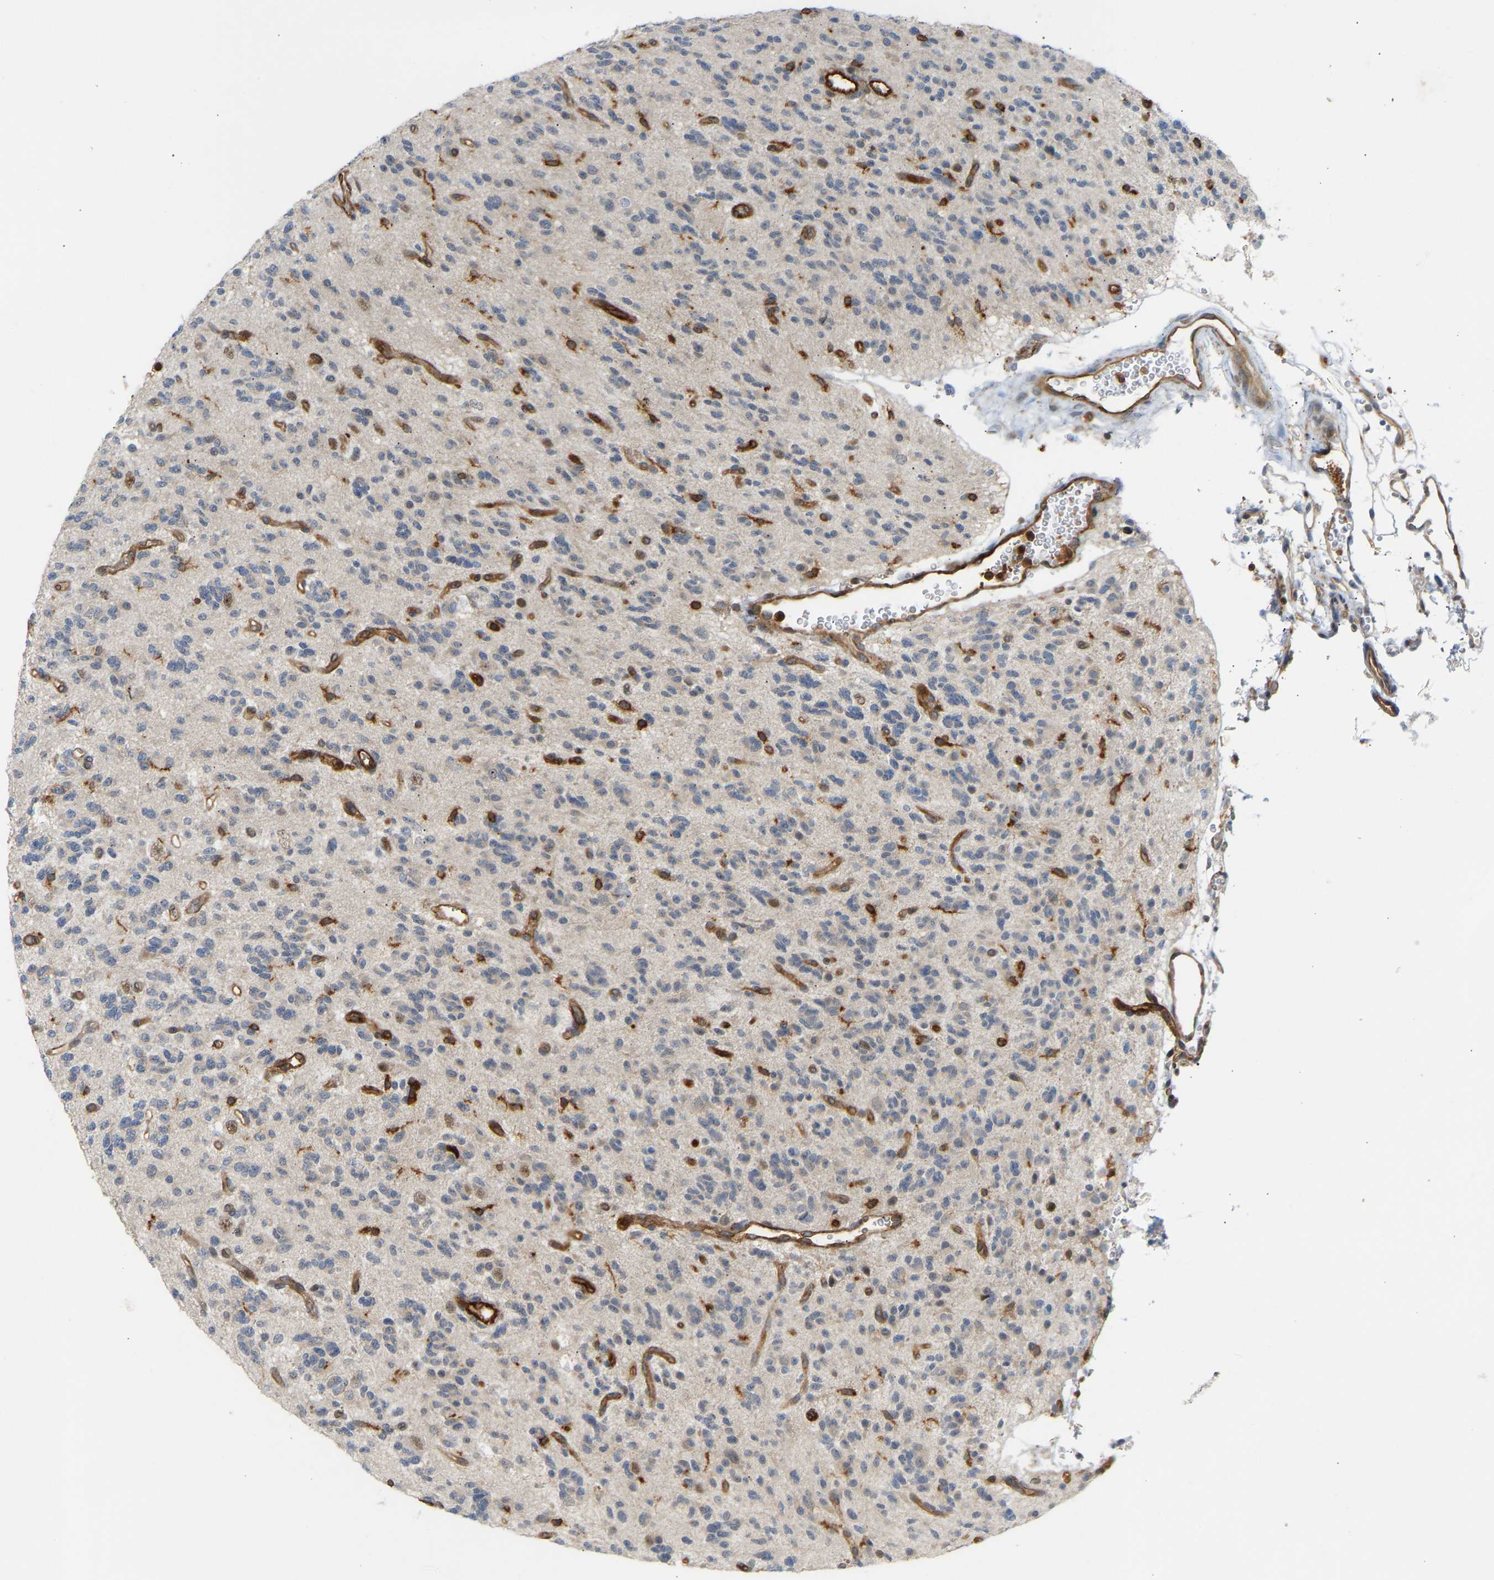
{"staining": {"intensity": "negative", "quantity": "none", "location": "none"}, "tissue": "glioma", "cell_type": "Tumor cells", "image_type": "cancer", "snomed": [{"axis": "morphology", "description": "Glioma, malignant, Low grade"}, {"axis": "topography", "description": "Brain"}], "caption": "Immunohistochemical staining of human glioma displays no significant staining in tumor cells.", "gene": "PLCG2", "patient": {"sex": "male", "age": 38}}